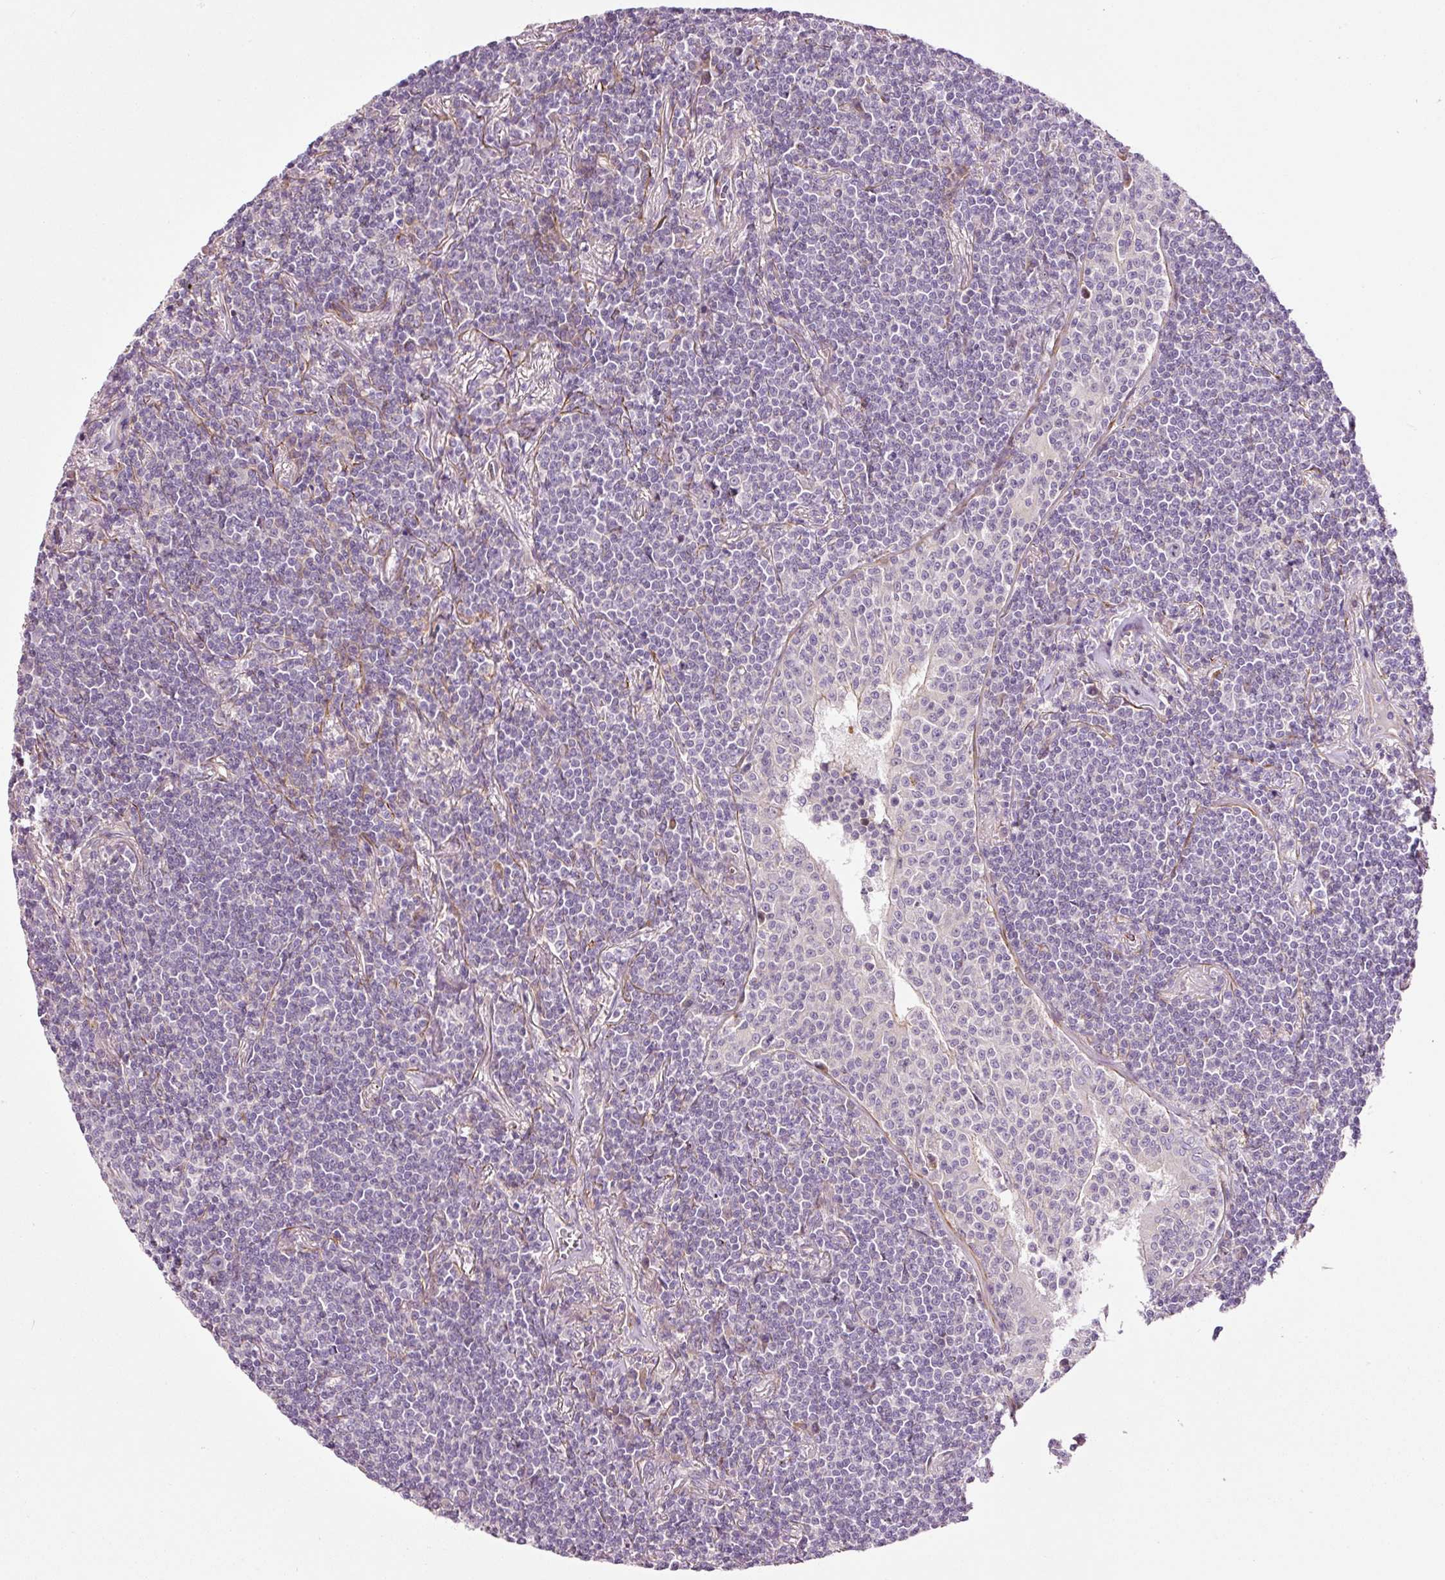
{"staining": {"intensity": "negative", "quantity": "none", "location": "none"}, "tissue": "lymphoma", "cell_type": "Tumor cells", "image_type": "cancer", "snomed": [{"axis": "morphology", "description": "Malignant lymphoma, non-Hodgkin's type, Low grade"}, {"axis": "topography", "description": "Lung"}], "caption": "A high-resolution photomicrograph shows immunohistochemistry (IHC) staining of malignant lymphoma, non-Hodgkin's type (low-grade), which shows no significant expression in tumor cells. The staining was performed using DAB (3,3'-diaminobenzidine) to visualize the protein expression in brown, while the nuclei were stained in blue with hematoxylin (Magnification: 20x).", "gene": "ANKRD20A1", "patient": {"sex": "female", "age": 71}}